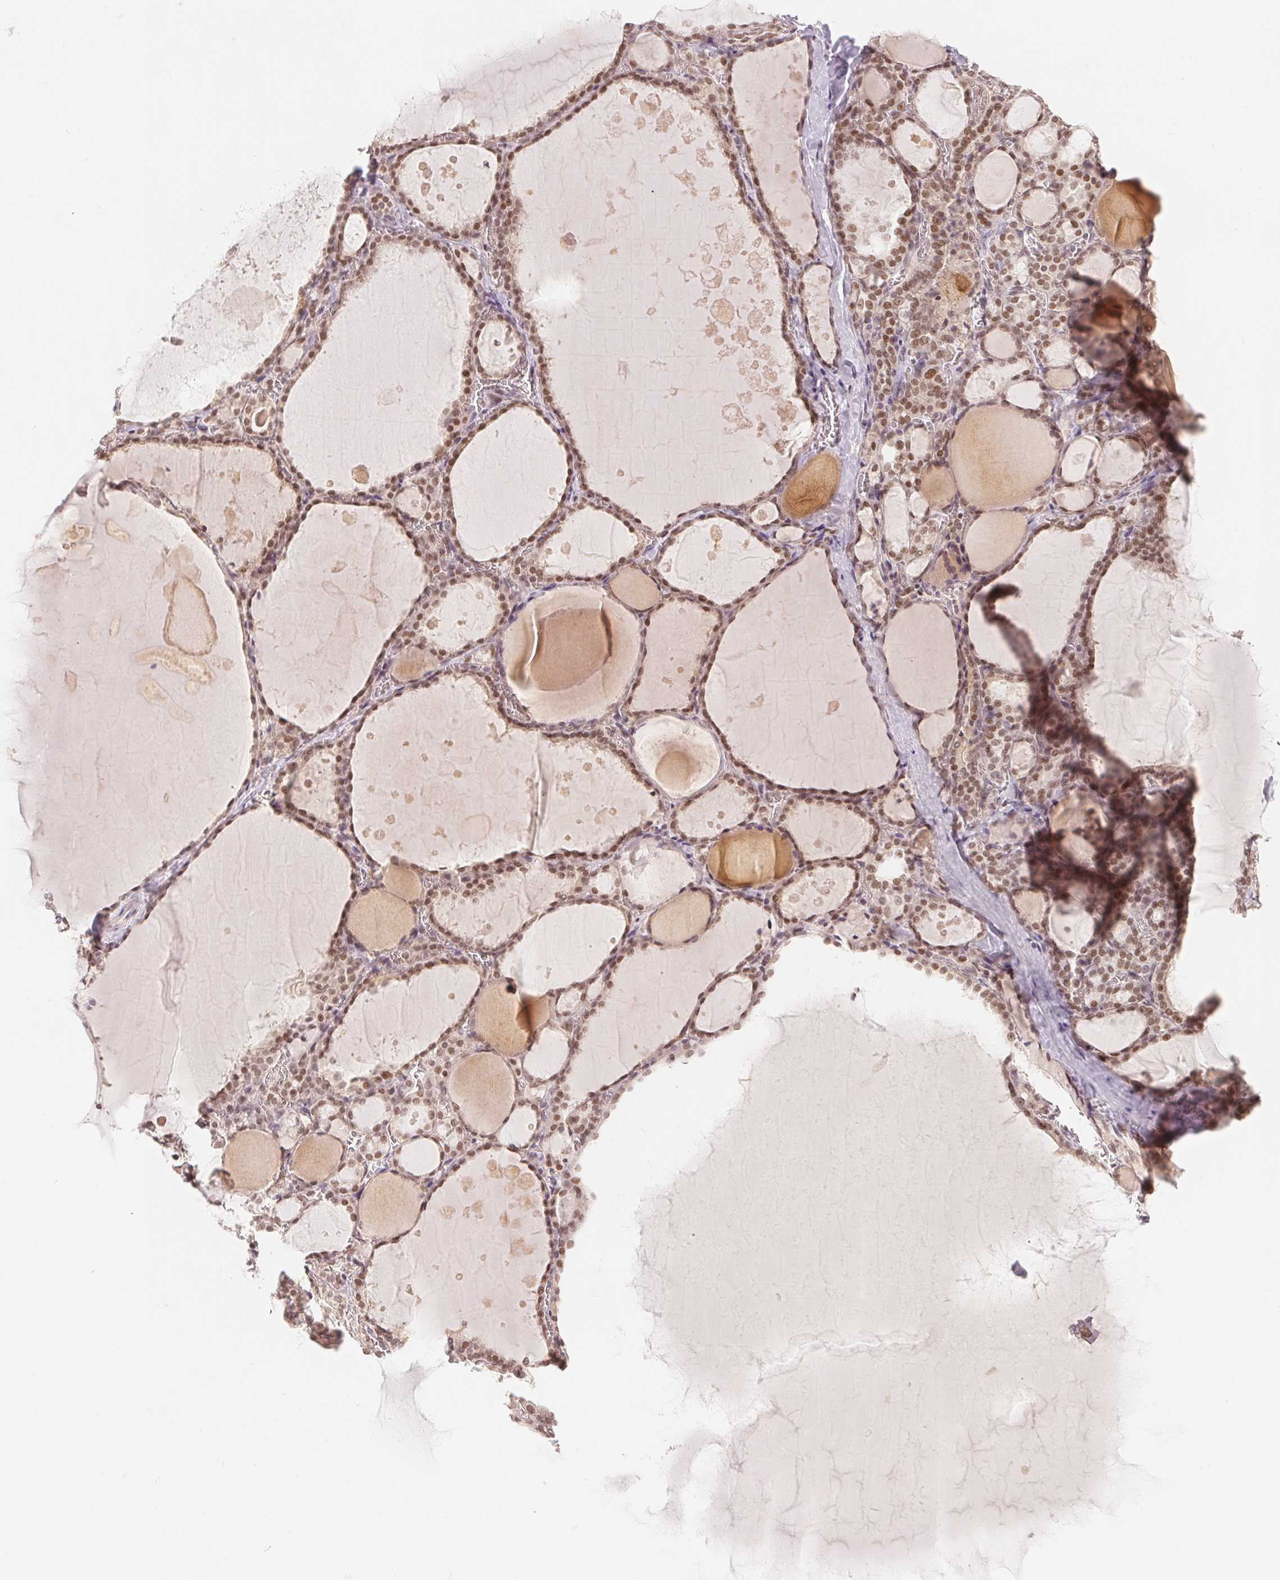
{"staining": {"intensity": "moderate", "quantity": ">75%", "location": "nuclear"}, "tissue": "thyroid gland", "cell_type": "Glandular cells", "image_type": "normal", "snomed": [{"axis": "morphology", "description": "Normal tissue, NOS"}, {"axis": "topography", "description": "Thyroid gland"}], "caption": "Protein expression analysis of normal thyroid gland shows moderate nuclear staining in about >75% of glandular cells.", "gene": "DEK", "patient": {"sex": "male", "age": 56}}